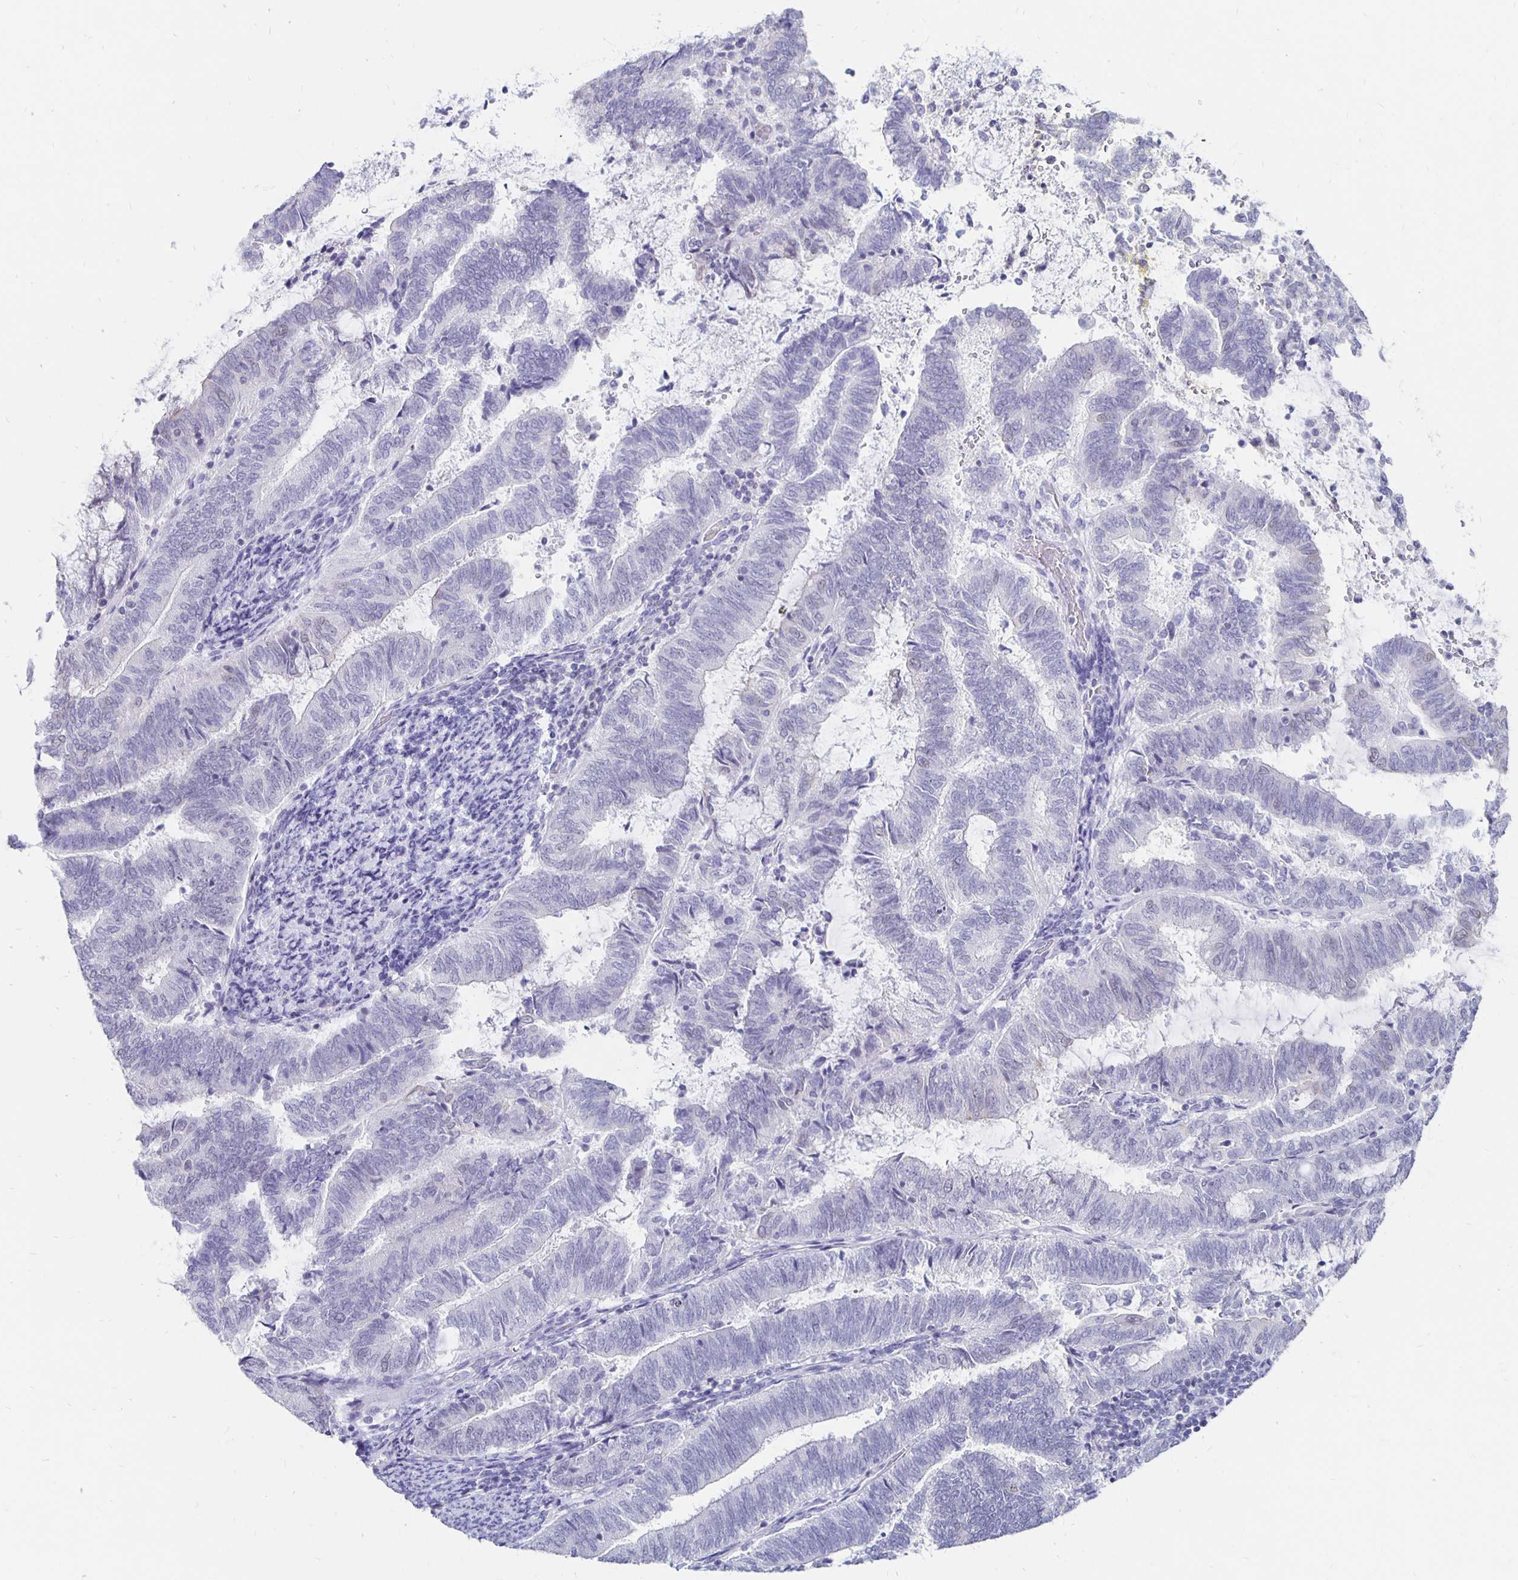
{"staining": {"intensity": "negative", "quantity": "none", "location": "none"}, "tissue": "endometrial cancer", "cell_type": "Tumor cells", "image_type": "cancer", "snomed": [{"axis": "morphology", "description": "Adenocarcinoma, NOS"}, {"axis": "topography", "description": "Endometrium"}], "caption": "Tumor cells show no significant positivity in endometrial cancer (adenocarcinoma).", "gene": "SYT2", "patient": {"sex": "female", "age": 65}}